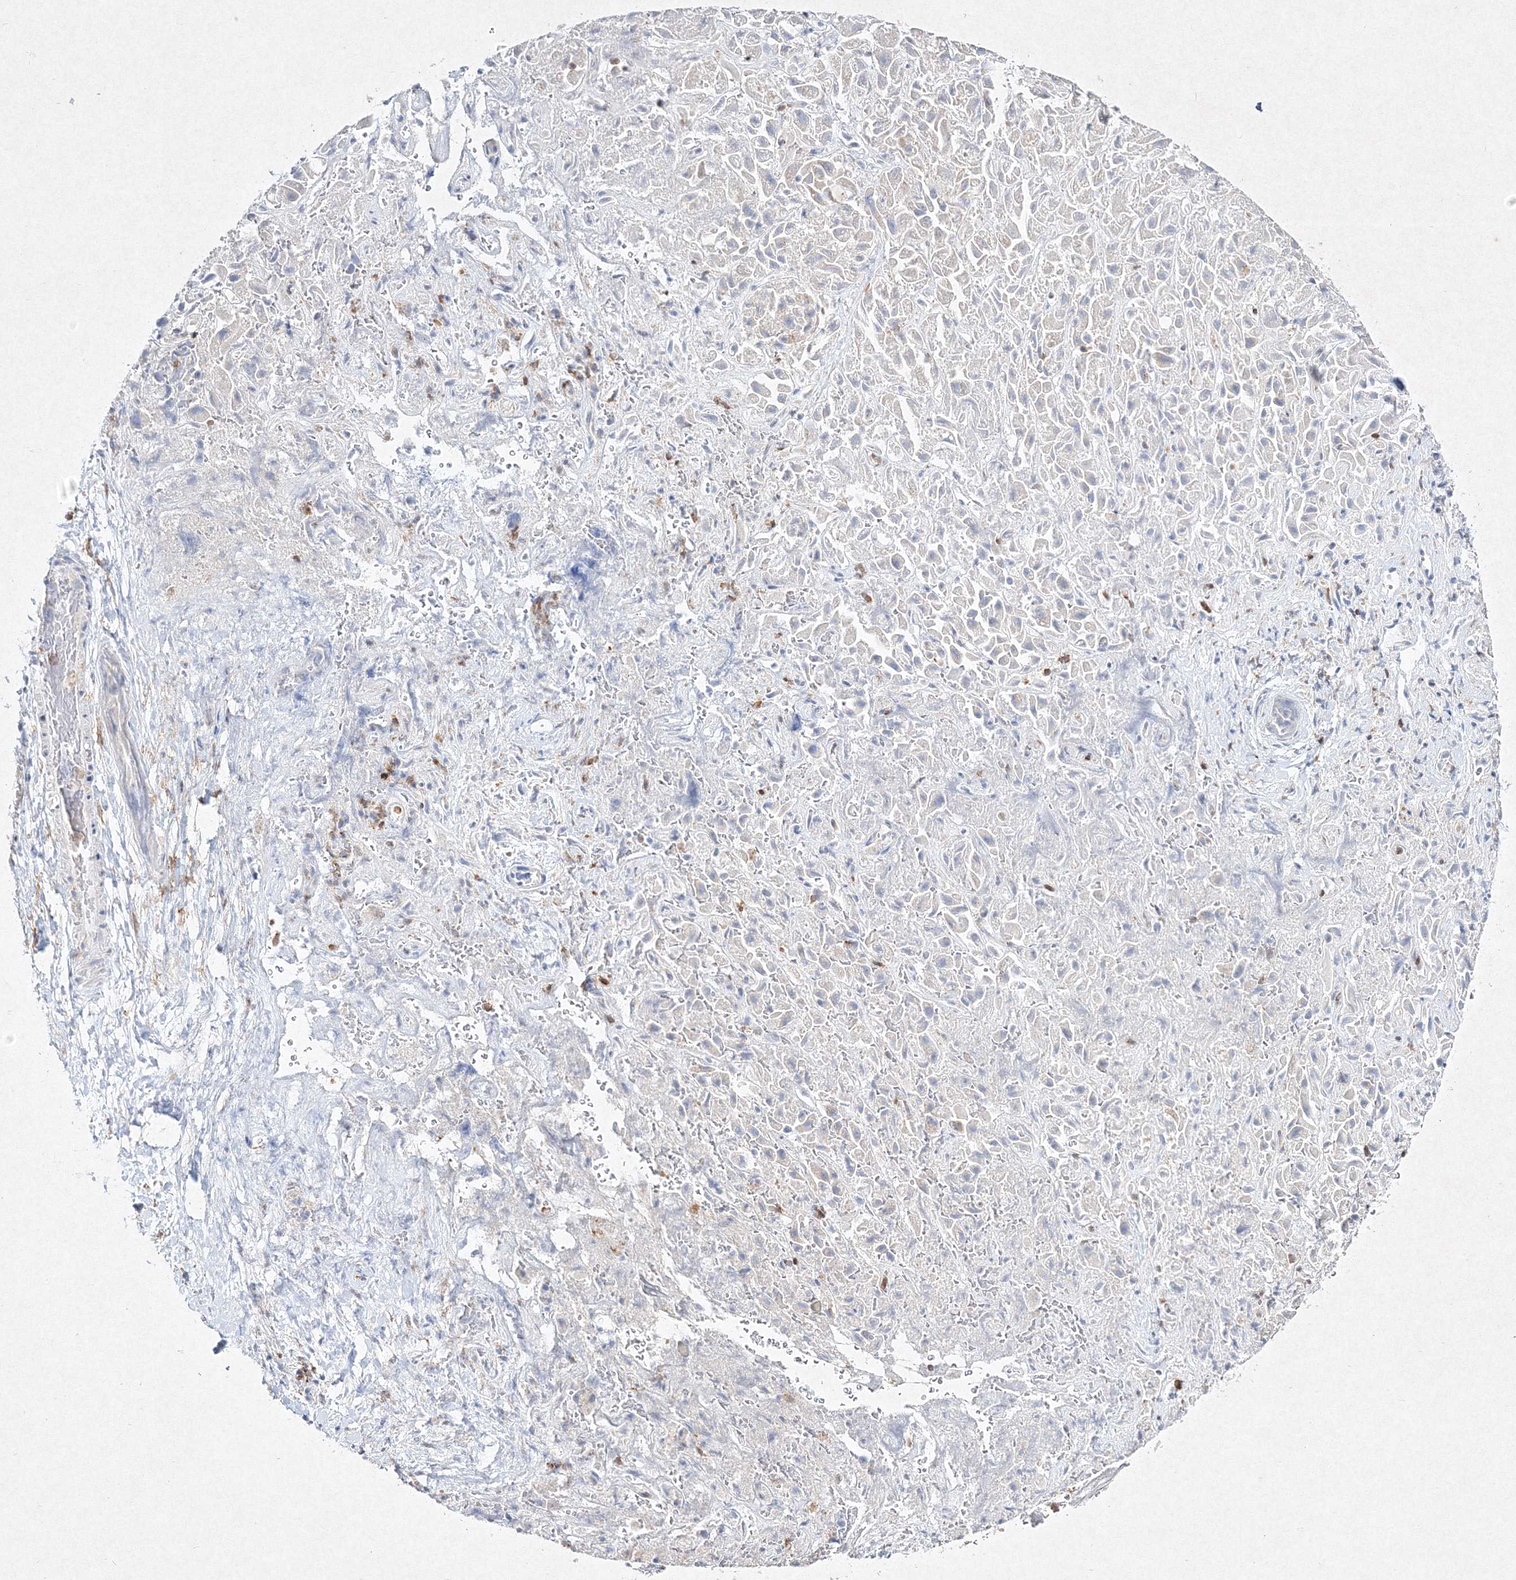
{"staining": {"intensity": "negative", "quantity": "none", "location": "none"}, "tissue": "liver cancer", "cell_type": "Tumor cells", "image_type": "cancer", "snomed": [{"axis": "morphology", "description": "Cholangiocarcinoma"}, {"axis": "topography", "description": "Liver"}], "caption": "Immunohistochemical staining of human liver cancer demonstrates no significant positivity in tumor cells. (Stains: DAB (3,3'-diaminobenzidine) IHC with hematoxylin counter stain, Microscopy: brightfield microscopy at high magnification).", "gene": "HCST", "patient": {"sex": "female", "age": 52}}